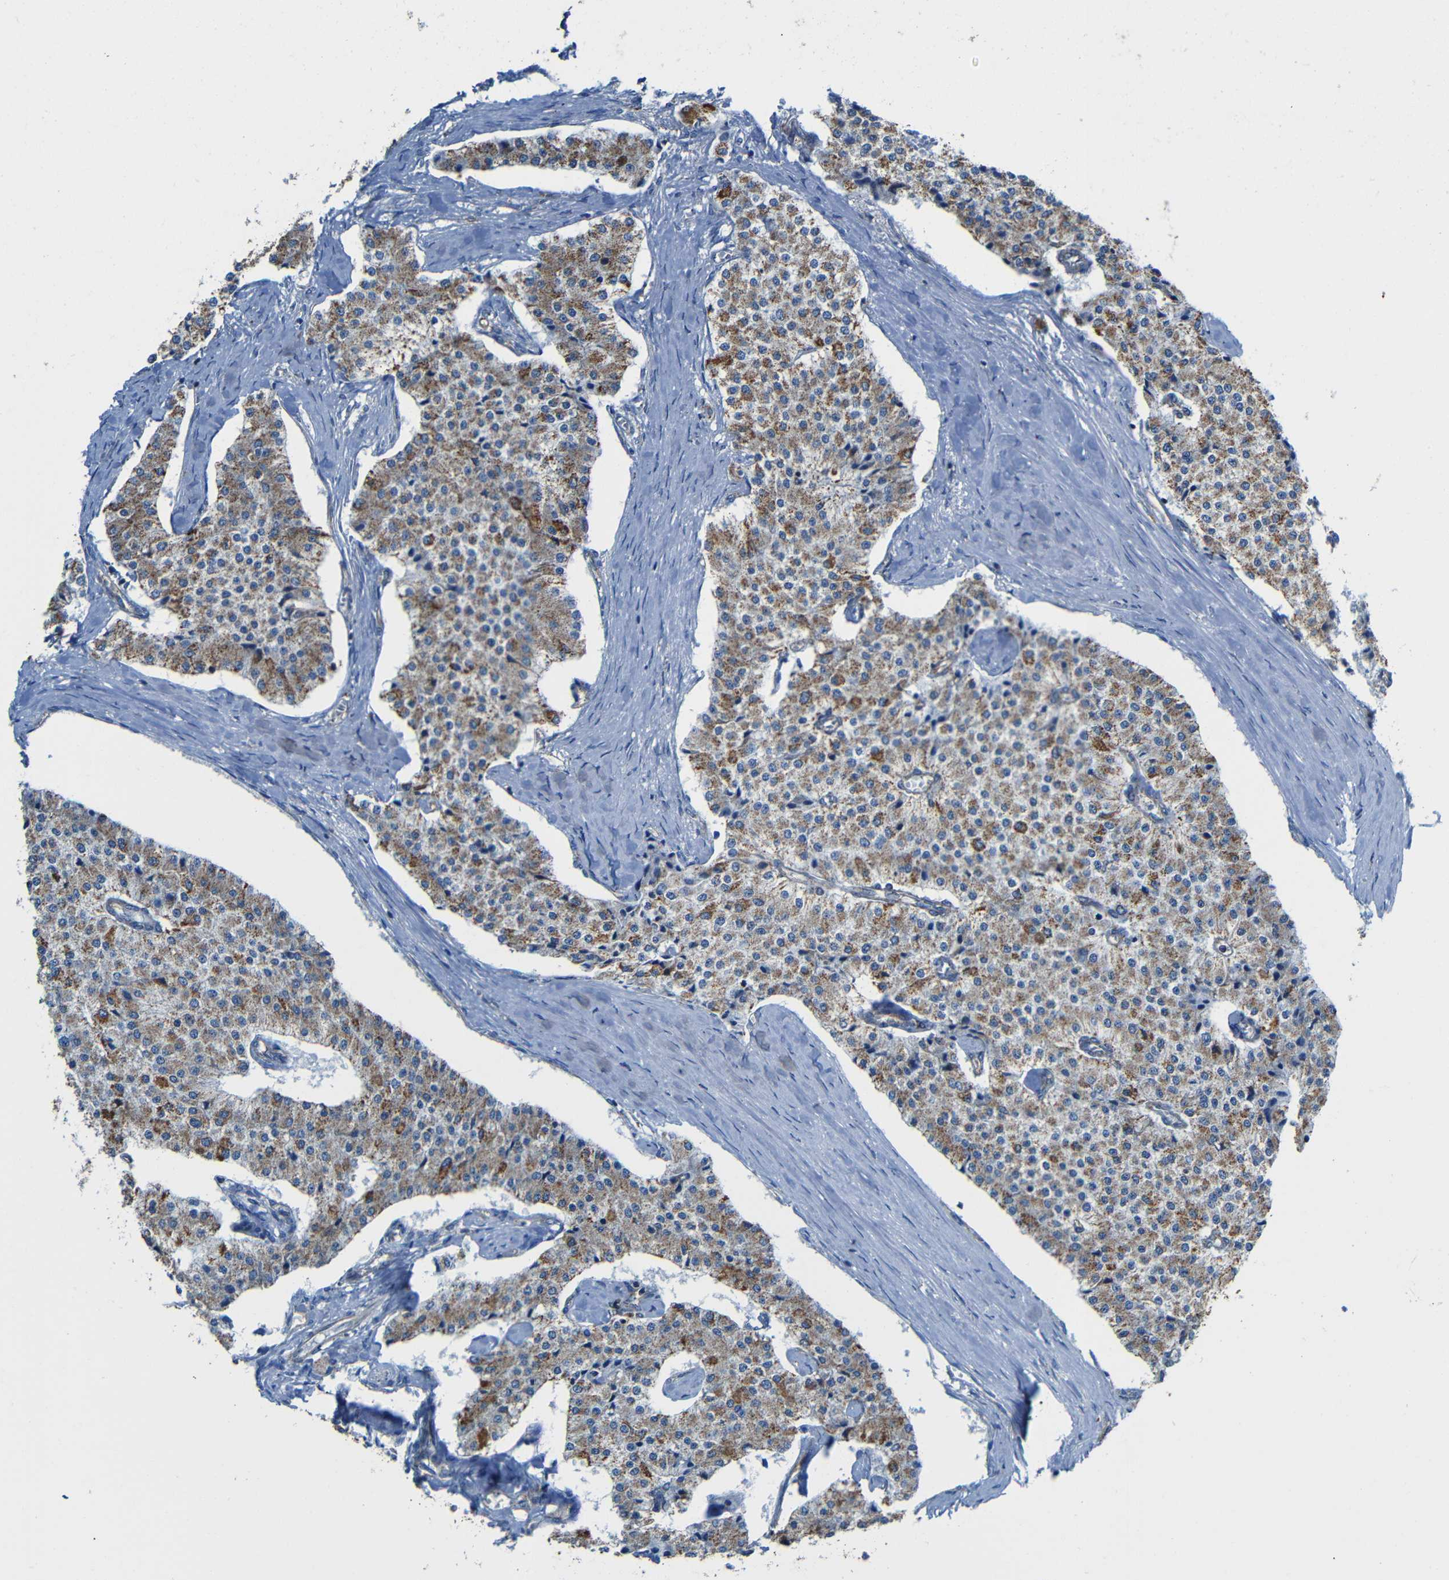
{"staining": {"intensity": "moderate", "quantity": ">75%", "location": "cytoplasmic/membranous"}, "tissue": "carcinoid", "cell_type": "Tumor cells", "image_type": "cancer", "snomed": [{"axis": "morphology", "description": "Carcinoid, malignant, NOS"}, {"axis": "topography", "description": "Colon"}], "caption": "A brown stain highlights moderate cytoplasmic/membranous positivity of a protein in human carcinoid tumor cells. The protein is shown in brown color, while the nuclei are stained blue.", "gene": "INTS6L", "patient": {"sex": "female", "age": 52}}